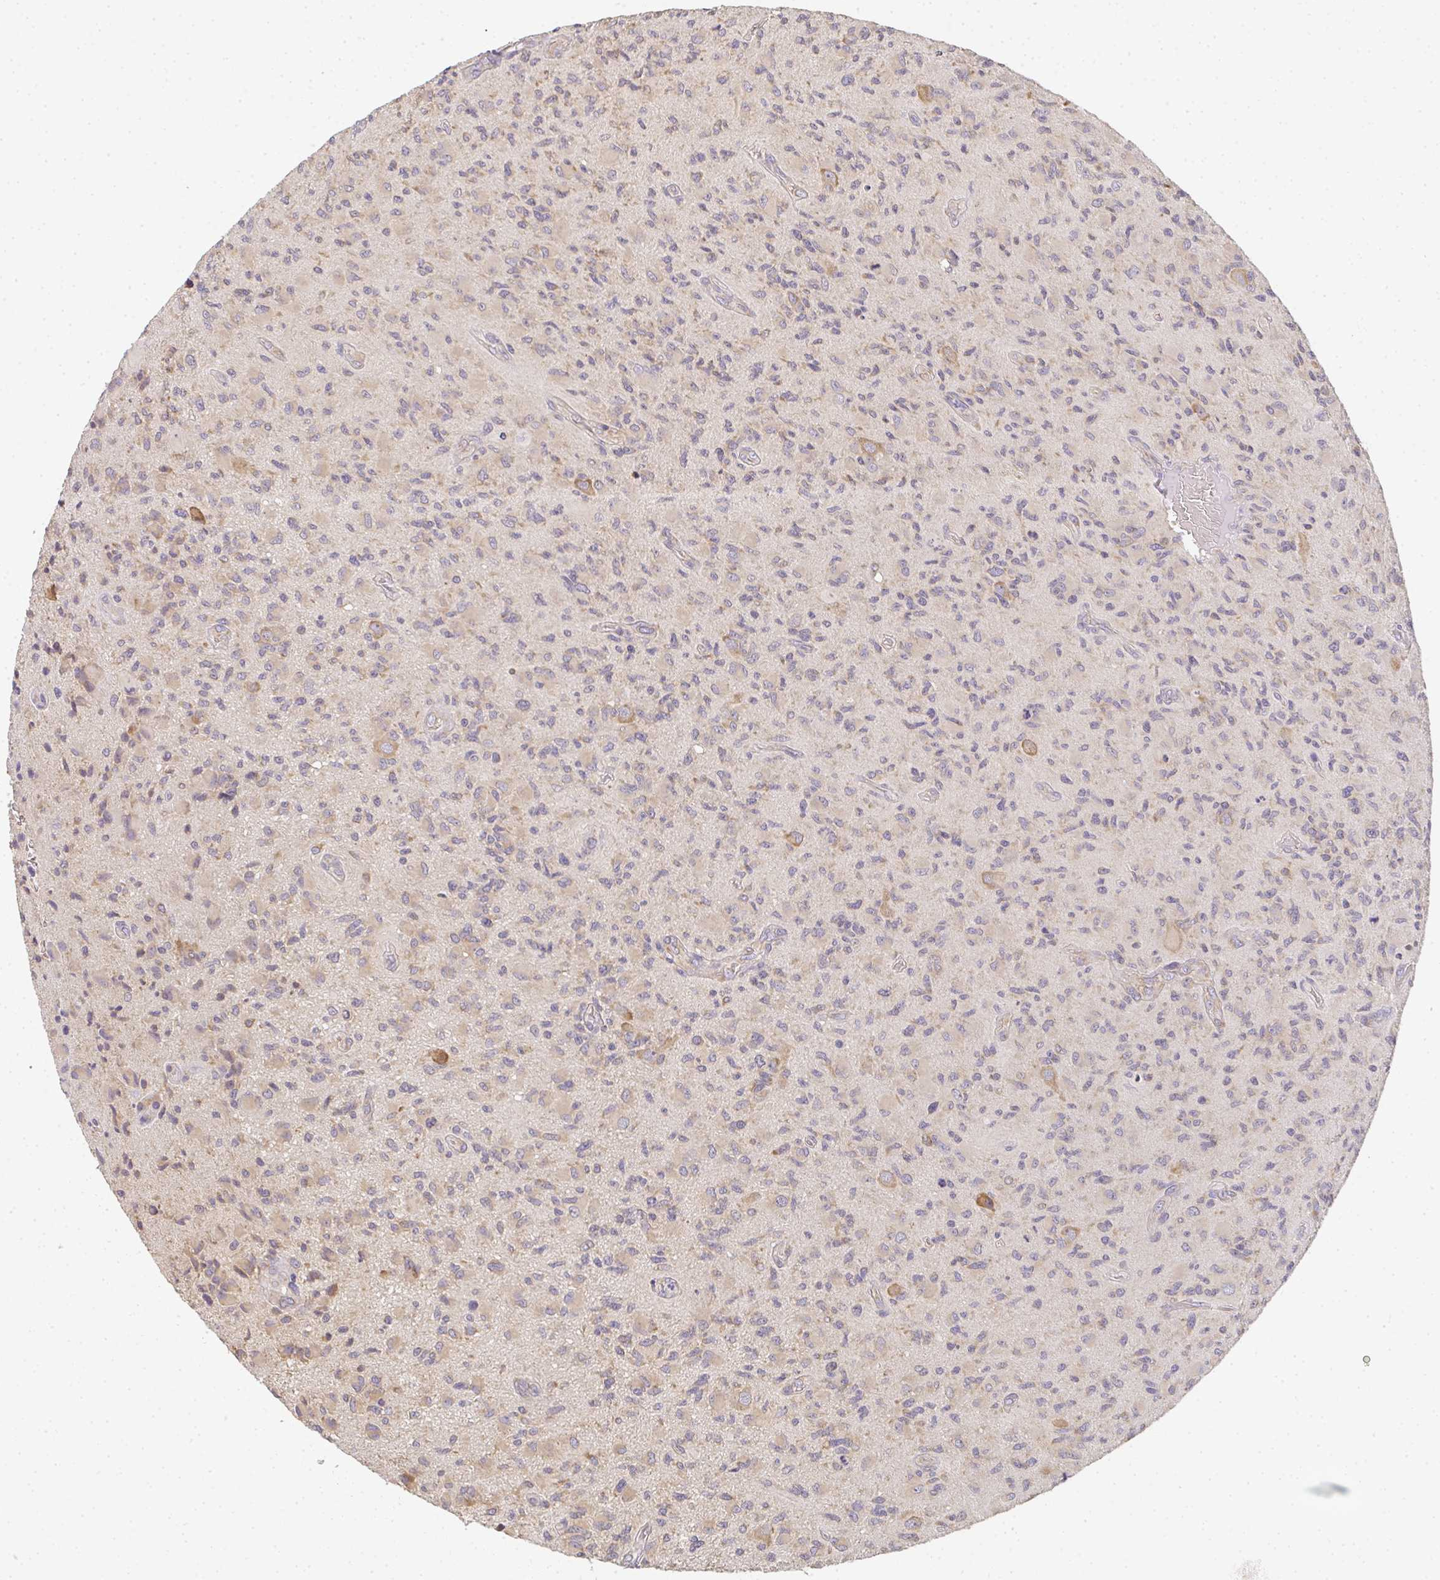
{"staining": {"intensity": "weak", "quantity": "25%-75%", "location": "cytoplasmic/membranous"}, "tissue": "glioma", "cell_type": "Tumor cells", "image_type": "cancer", "snomed": [{"axis": "morphology", "description": "Glioma, malignant, High grade"}, {"axis": "topography", "description": "Brain"}], "caption": "The photomicrograph shows a brown stain indicating the presence of a protein in the cytoplasmic/membranous of tumor cells in glioma.", "gene": "SLC35B3", "patient": {"sex": "female", "age": 65}}